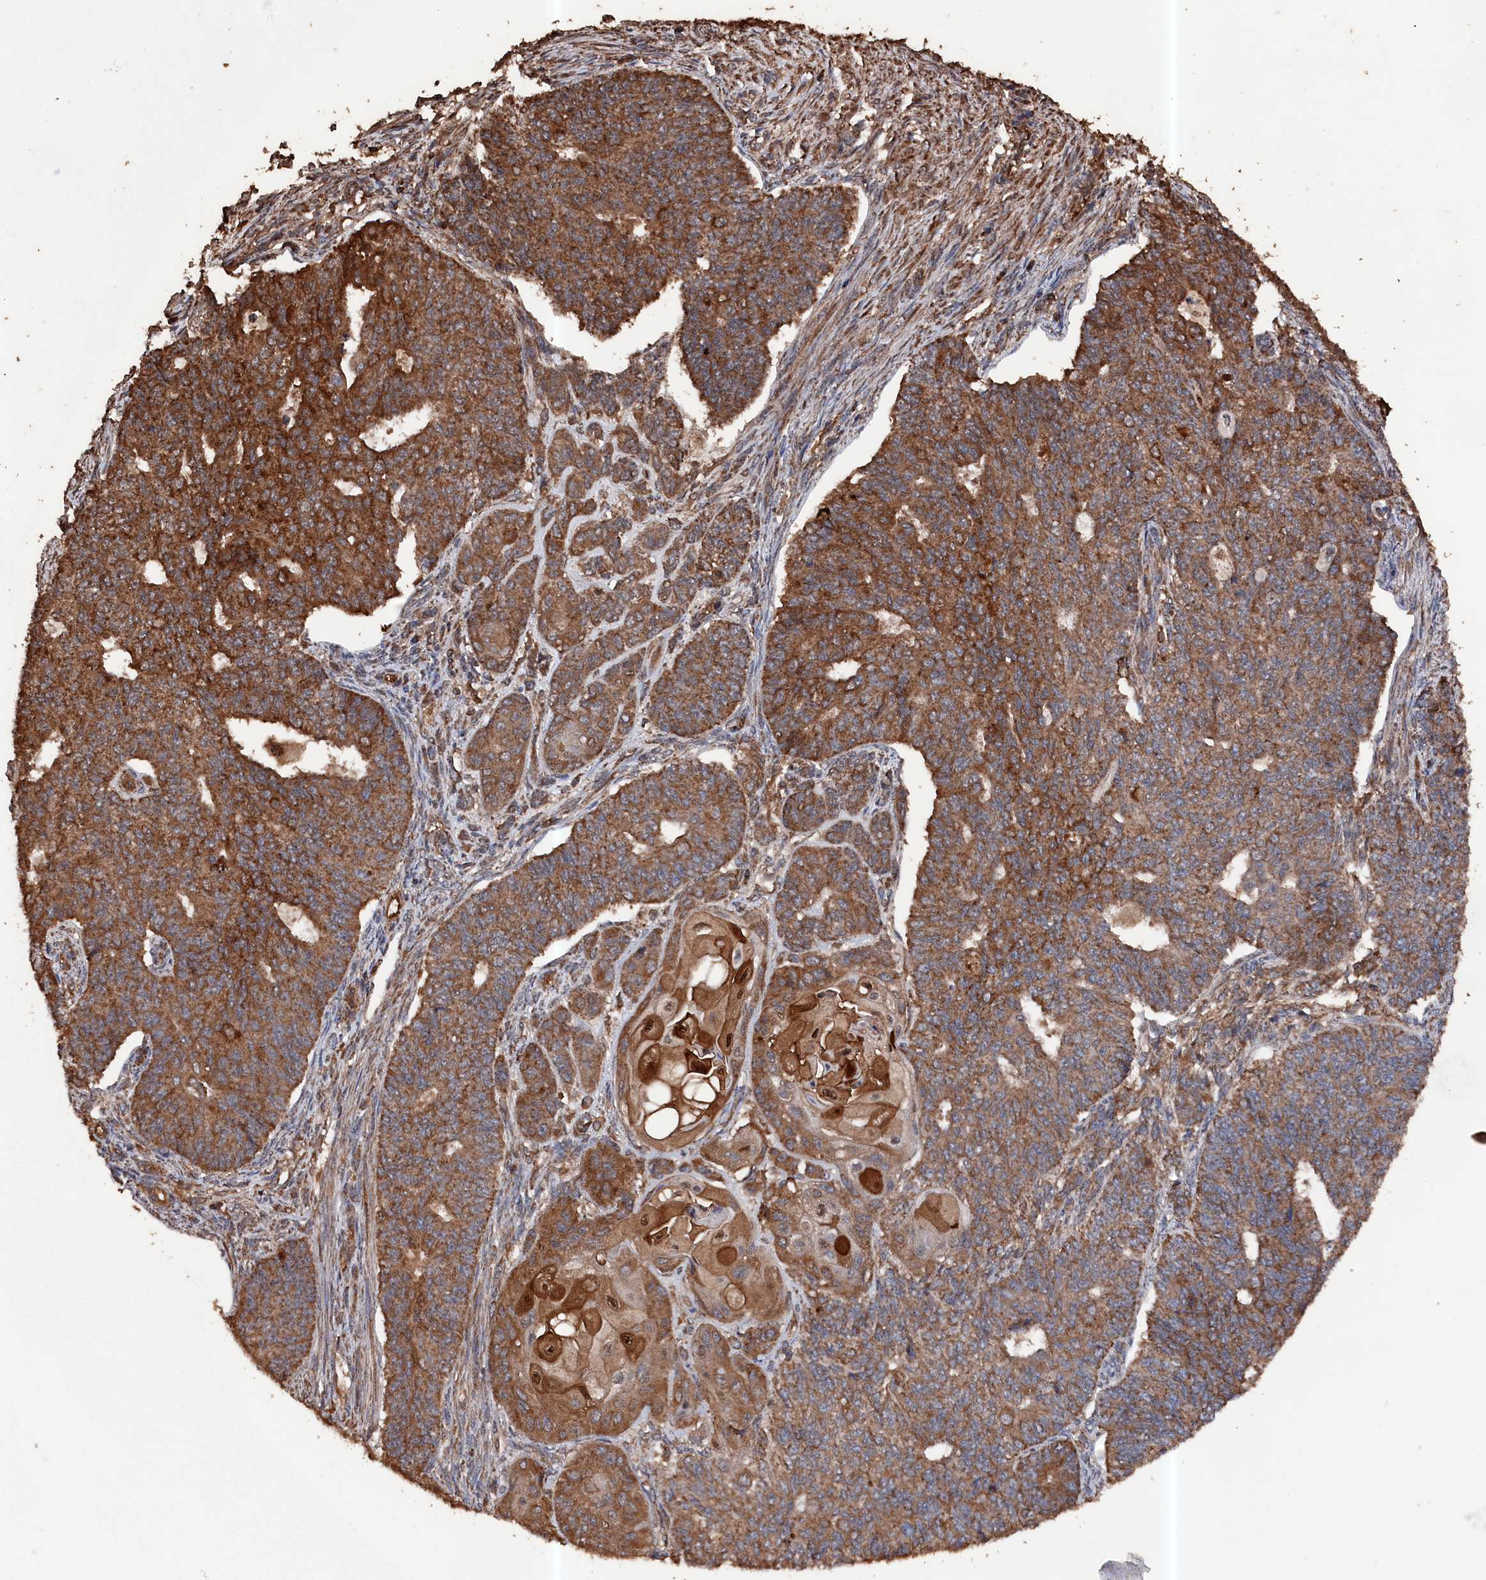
{"staining": {"intensity": "strong", "quantity": ">75%", "location": "cytoplasmic/membranous"}, "tissue": "endometrial cancer", "cell_type": "Tumor cells", "image_type": "cancer", "snomed": [{"axis": "morphology", "description": "Adenocarcinoma, NOS"}, {"axis": "topography", "description": "Endometrium"}], "caption": "About >75% of tumor cells in human adenocarcinoma (endometrial) show strong cytoplasmic/membranous protein positivity as visualized by brown immunohistochemical staining.", "gene": "SNX33", "patient": {"sex": "female", "age": 32}}